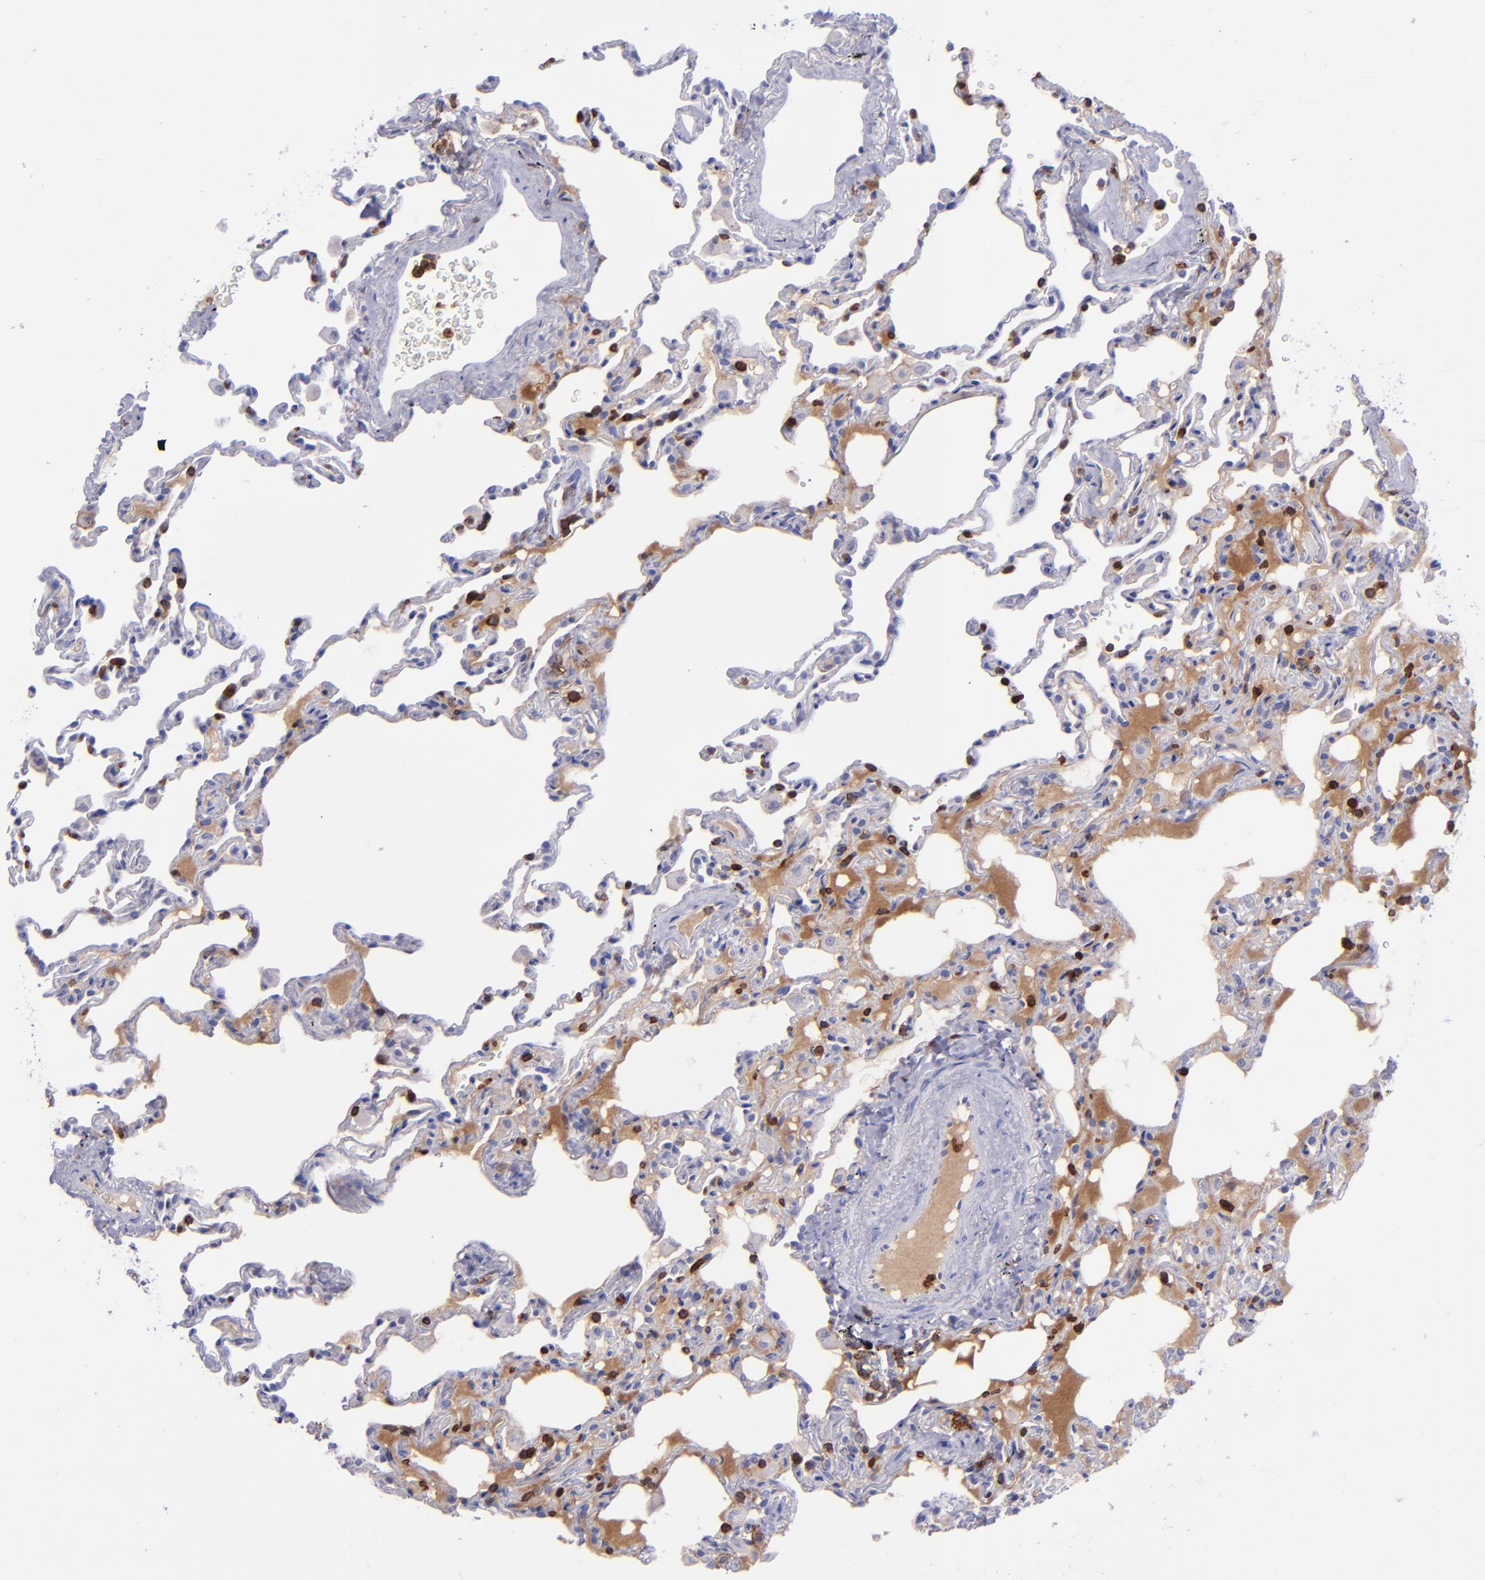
{"staining": {"intensity": "negative", "quantity": "none", "location": "none"}, "tissue": "lung", "cell_type": "Alveolar cells", "image_type": "normal", "snomed": [{"axis": "morphology", "description": "Normal tissue, NOS"}, {"axis": "topography", "description": "Lung"}], "caption": "Photomicrograph shows no significant protein positivity in alveolar cells of normal lung. Brightfield microscopy of immunohistochemistry stained with DAB (3,3'-diaminobenzidine) (brown) and hematoxylin (blue), captured at high magnification.", "gene": "ICAM3", "patient": {"sex": "male", "age": 59}}